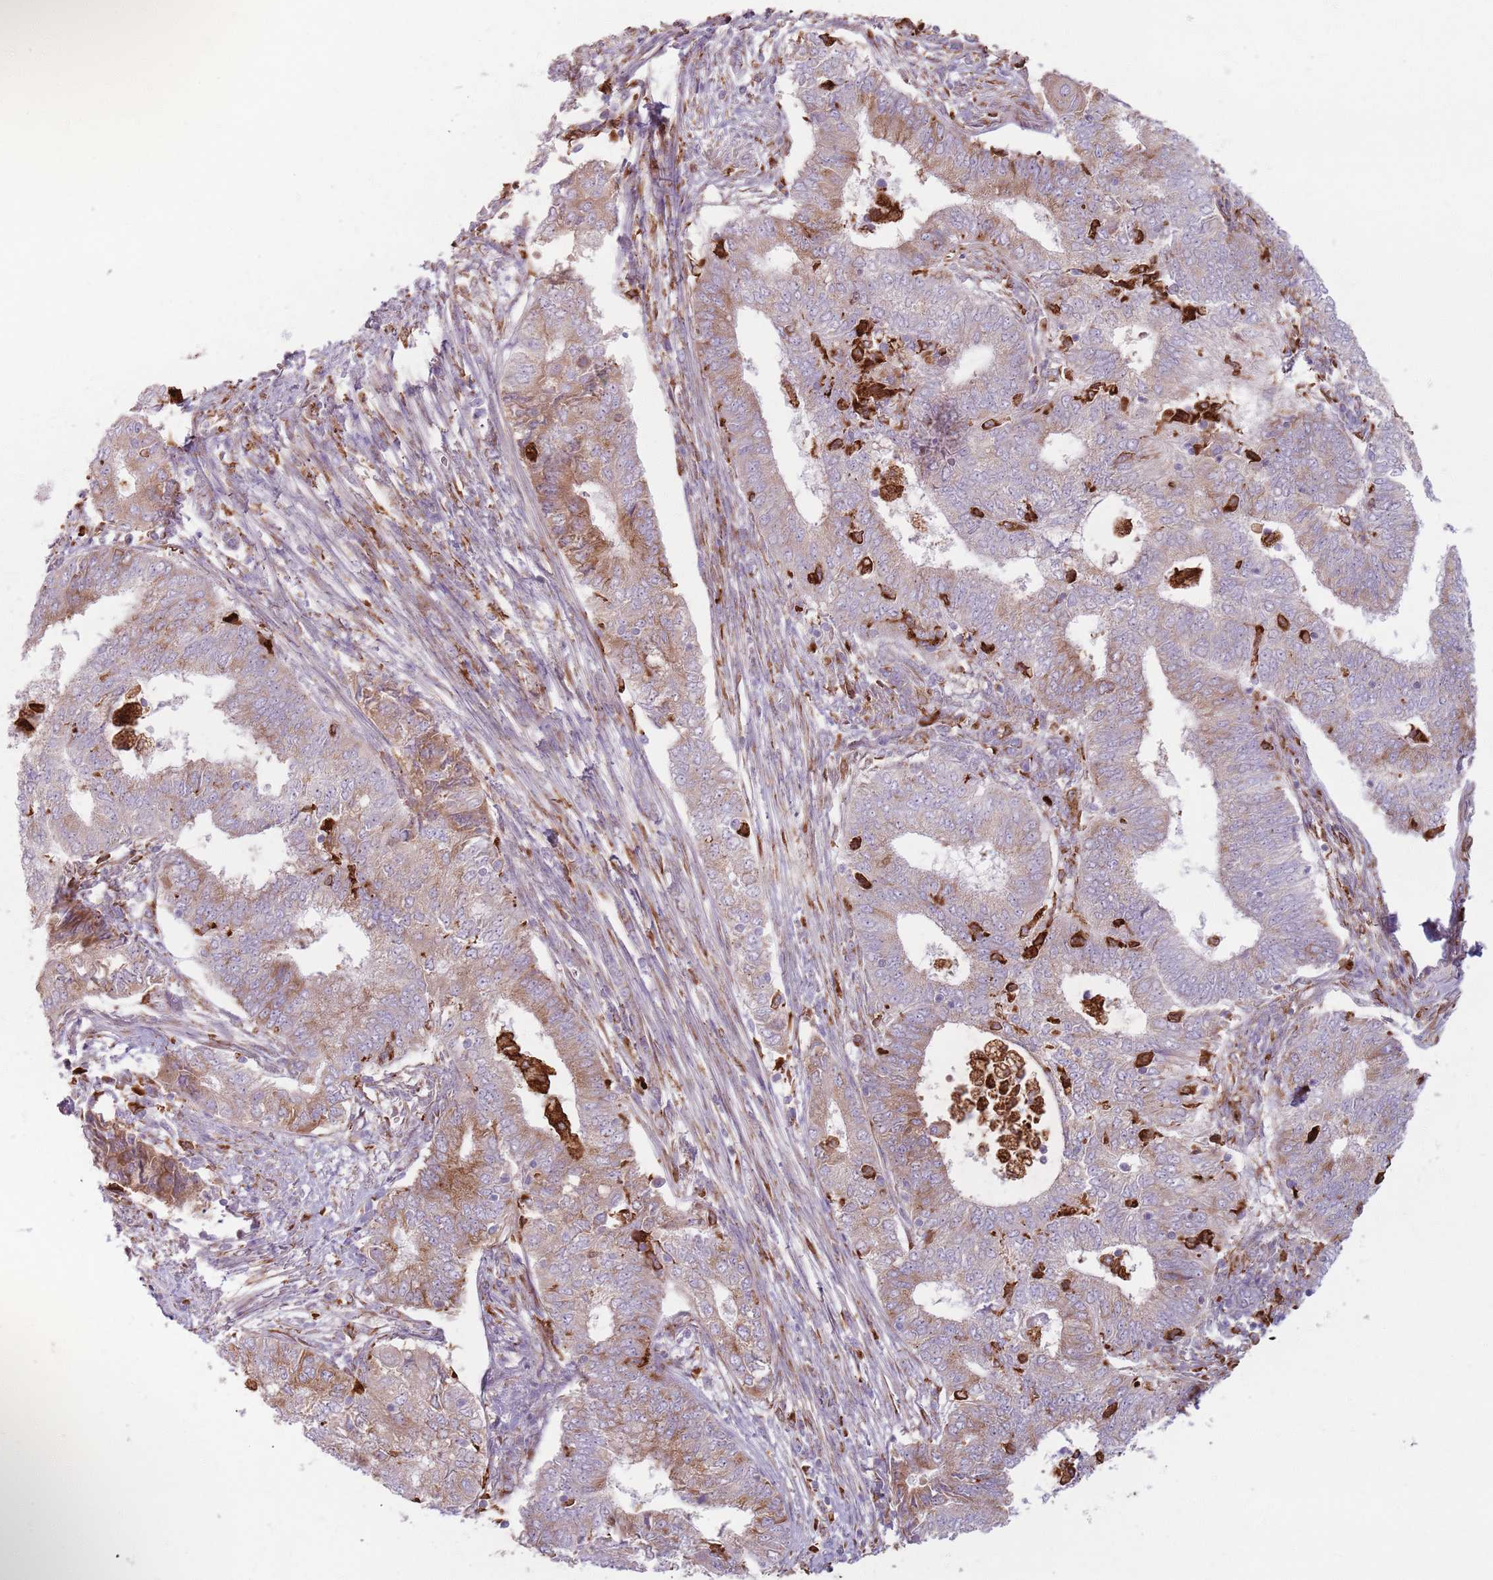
{"staining": {"intensity": "moderate", "quantity": "25%-75%", "location": "cytoplasmic/membranous"}, "tissue": "endometrial cancer", "cell_type": "Tumor cells", "image_type": "cancer", "snomed": [{"axis": "morphology", "description": "Adenocarcinoma, NOS"}, {"axis": "topography", "description": "Endometrium"}], "caption": "Human adenocarcinoma (endometrial) stained for a protein (brown) exhibits moderate cytoplasmic/membranous positive positivity in approximately 25%-75% of tumor cells.", "gene": "COLGALT1", "patient": {"sex": "female", "age": 62}}